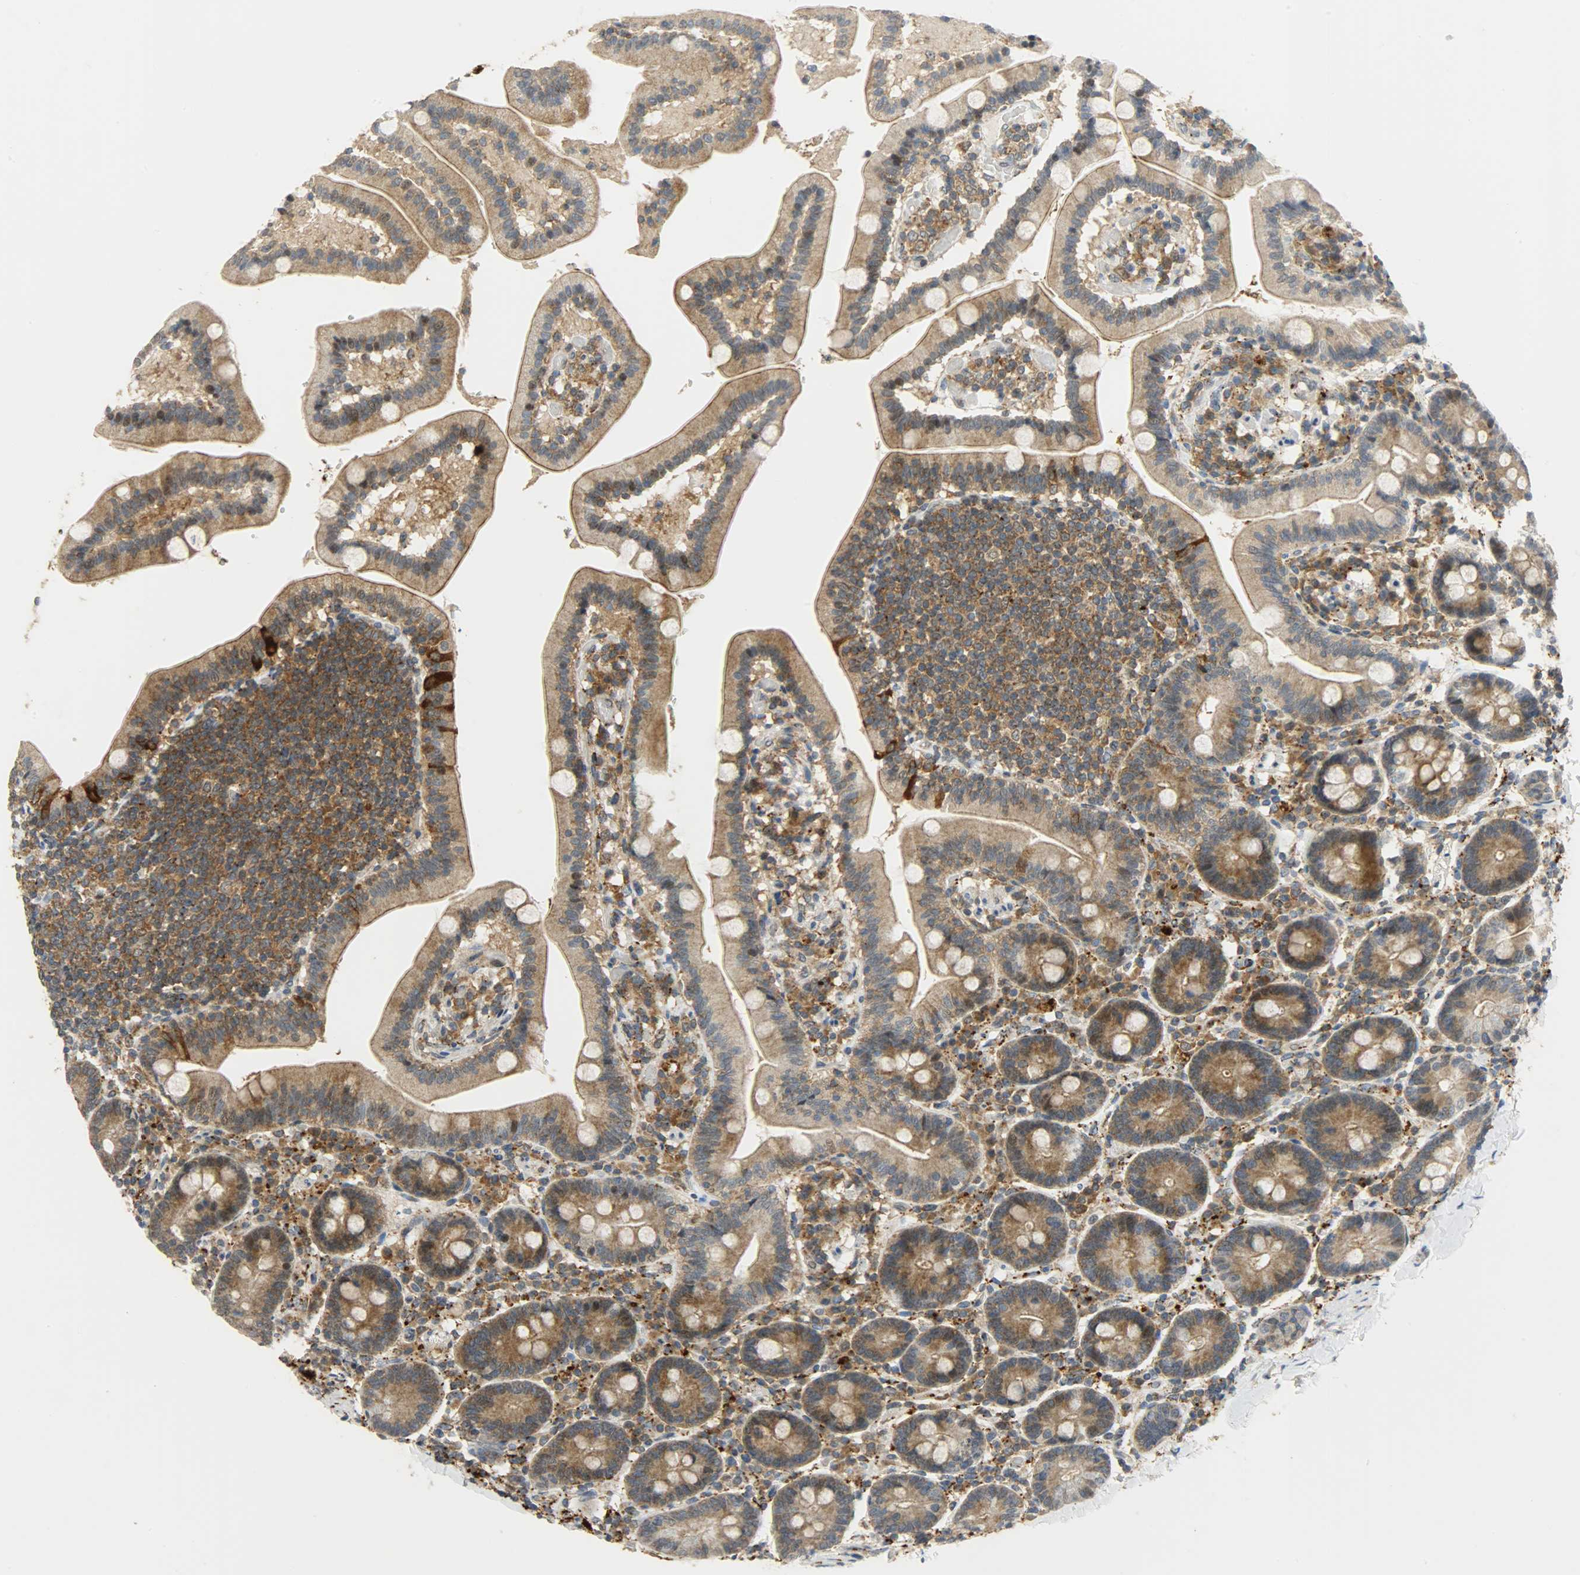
{"staining": {"intensity": "moderate", "quantity": ">75%", "location": "cytoplasmic/membranous,nuclear"}, "tissue": "duodenum", "cell_type": "Glandular cells", "image_type": "normal", "snomed": [{"axis": "morphology", "description": "Normal tissue, NOS"}, {"axis": "topography", "description": "Duodenum"}], "caption": "Immunohistochemical staining of normal human duodenum displays medium levels of moderate cytoplasmic/membranous,nuclear expression in about >75% of glandular cells. (brown staining indicates protein expression, while blue staining denotes nuclei).", "gene": "GIT2", "patient": {"sex": "male", "age": 66}}